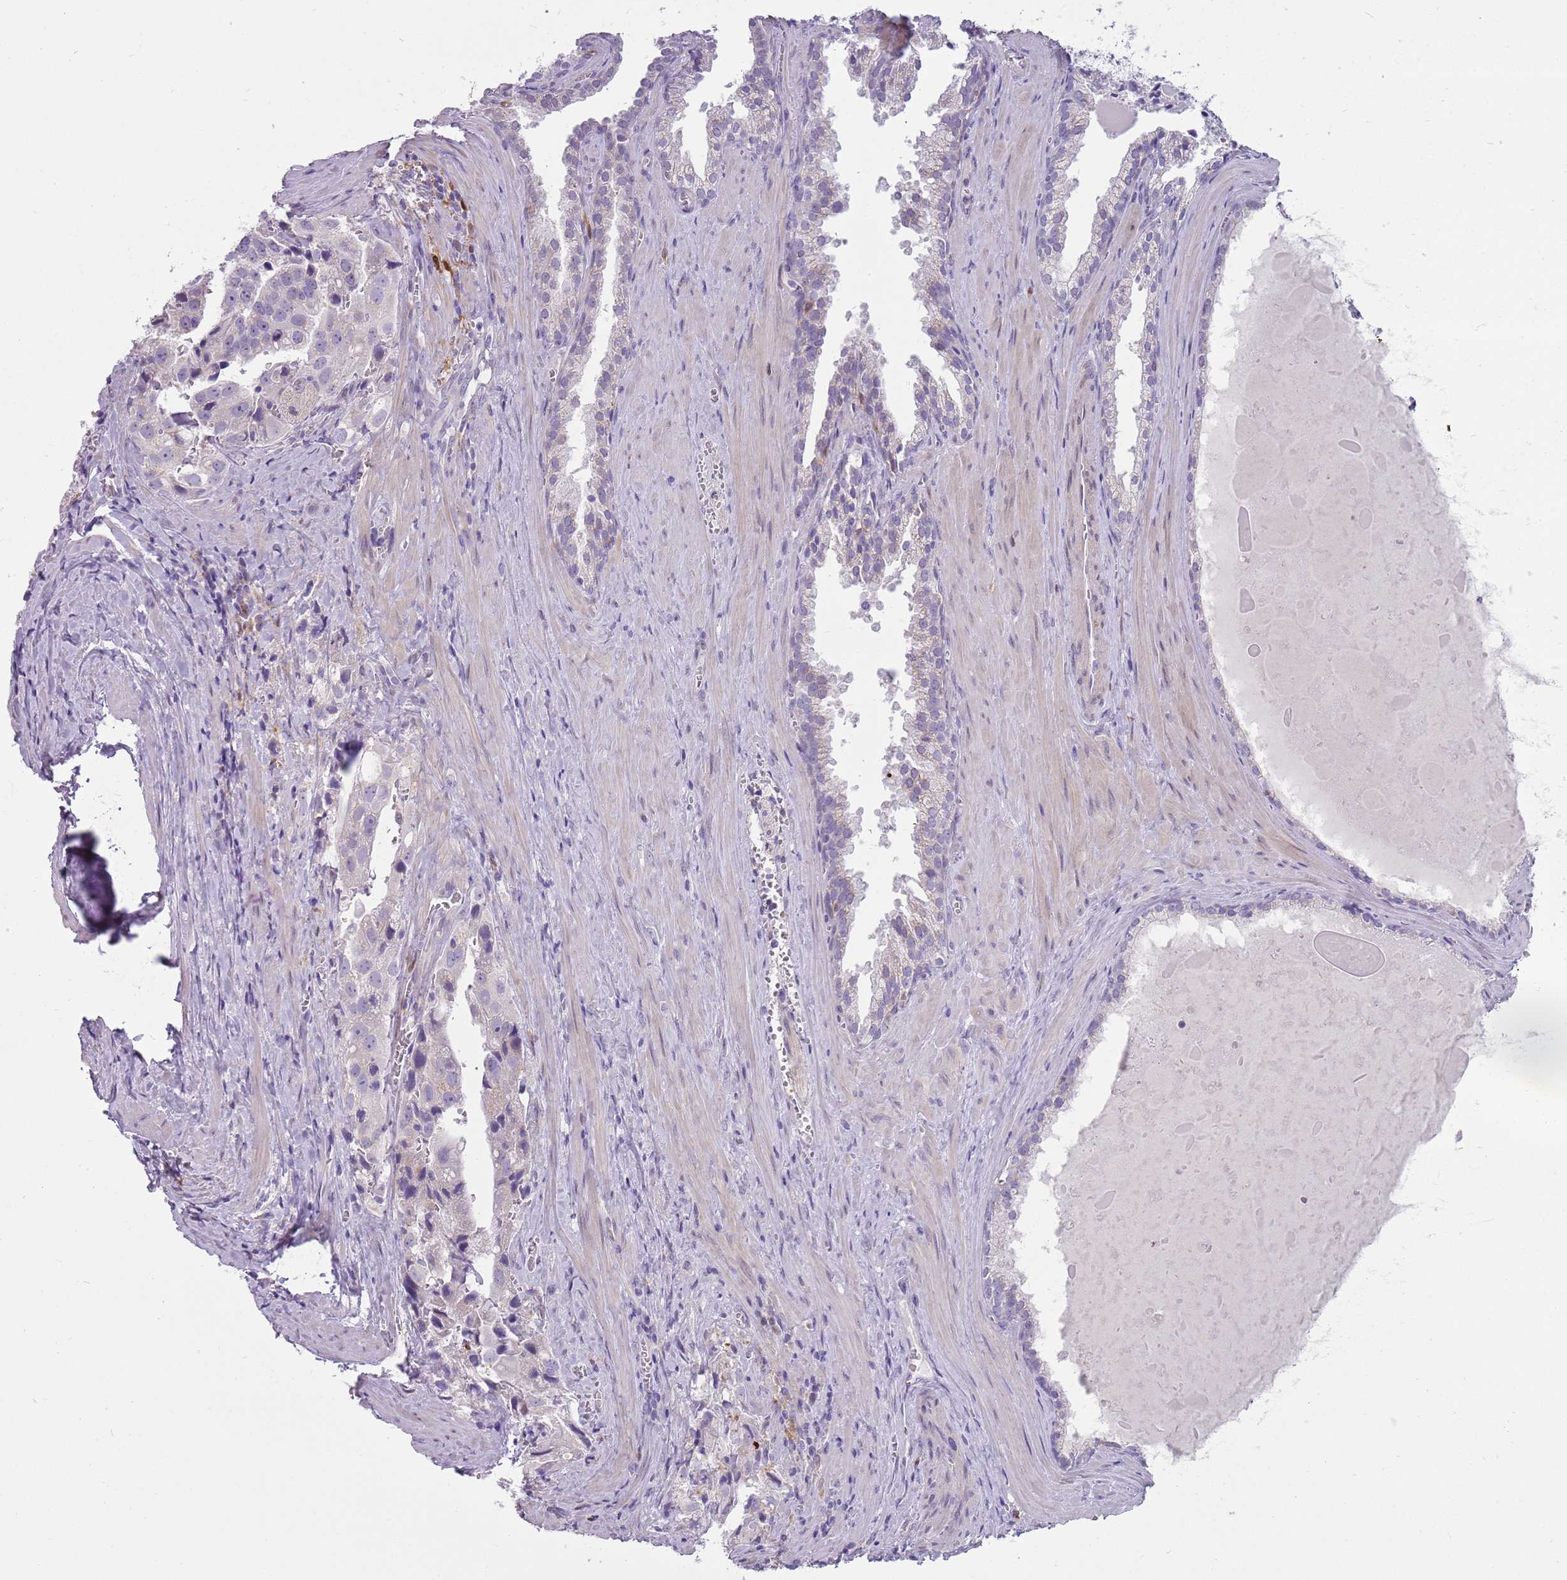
{"staining": {"intensity": "negative", "quantity": "none", "location": "none"}, "tissue": "prostate cancer", "cell_type": "Tumor cells", "image_type": "cancer", "snomed": [{"axis": "morphology", "description": "Adenocarcinoma, High grade"}, {"axis": "topography", "description": "Prostate"}], "caption": "Protein analysis of adenocarcinoma (high-grade) (prostate) shows no significant expression in tumor cells.", "gene": "DIPK1C", "patient": {"sex": "male", "age": 68}}